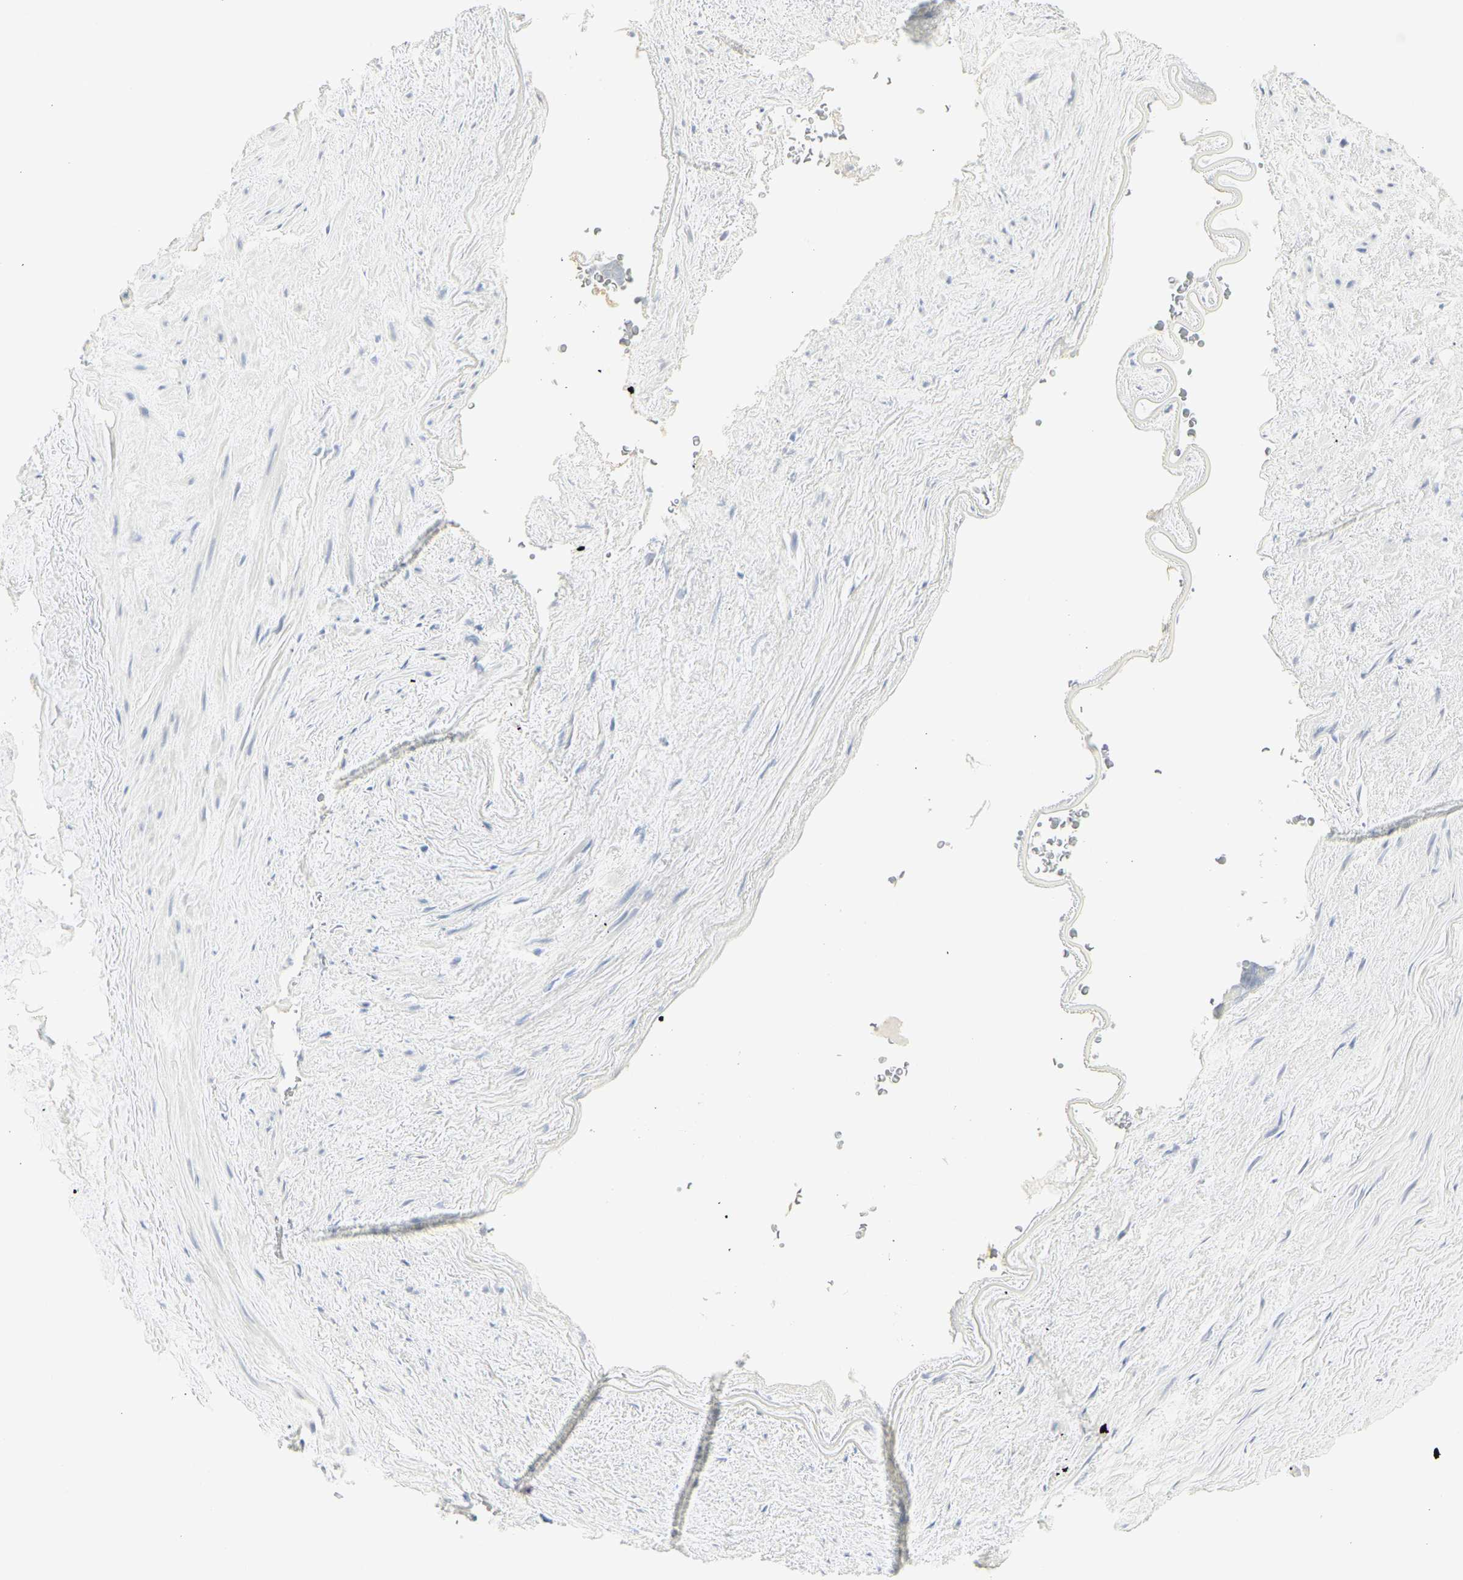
{"staining": {"intensity": "negative", "quantity": "none", "location": "none"}, "tissue": "adipose tissue", "cell_type": "Adipocytes", "image_type": "normal", "snomed": [{"axis": "morphology", "description": "Normal tissue, NOS"}, {"axis": "topography", "description": "Peripheral nerve tissue"}], "caption": "An immunohistochemistry micrograph of benign adipose tissue is shown. There is no staining in adipocytes of adipose tissue.", "gene": "CEACAM5", "patient": {"sex": "male", "age": 70}}